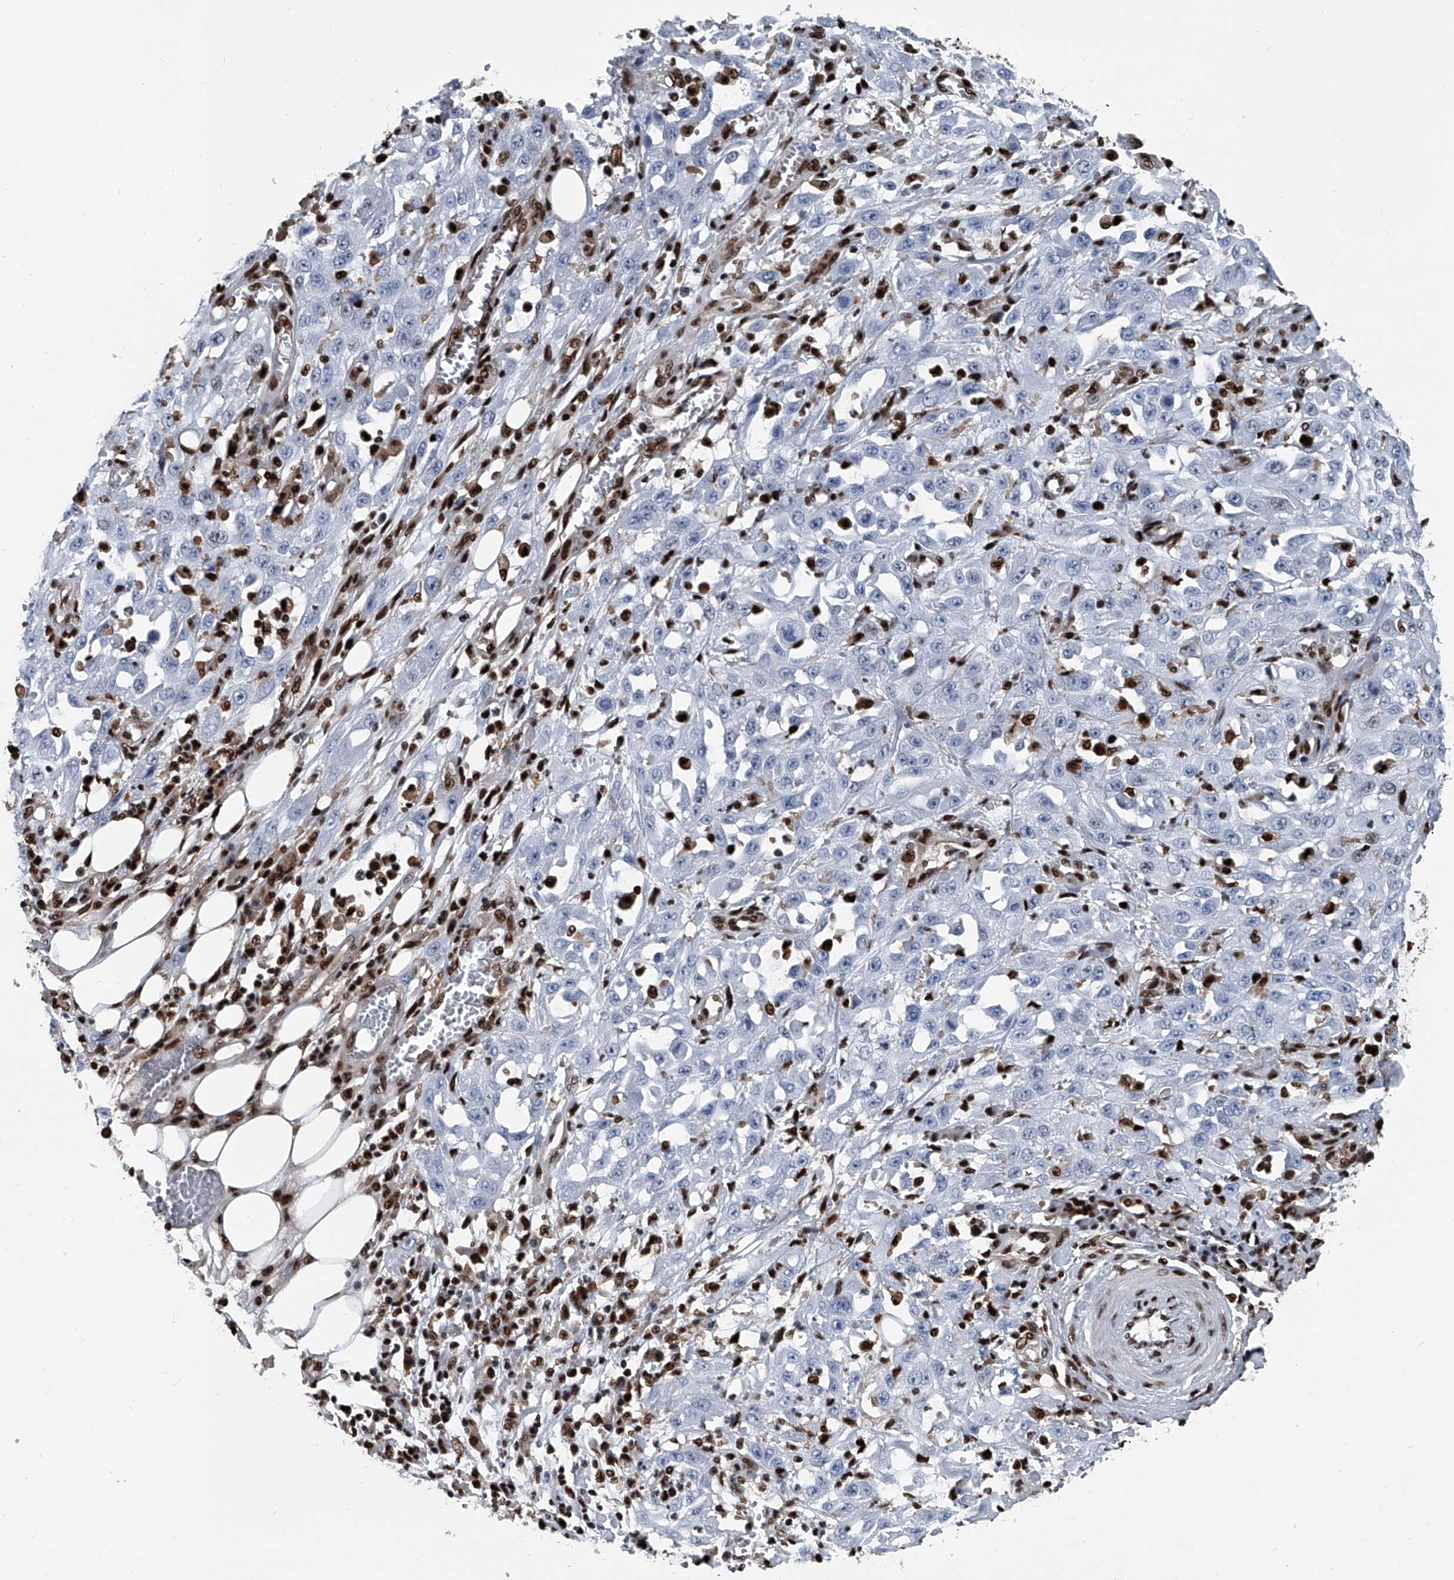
{"staining": {"intensity": "weak", "quantity": "<25%", "location": "nuclear"}, "tissue": "skin cancer", "cell_type": "Tumor cells", "image_type": "cancer", "snomed": [{"axis": "morphology", "description": "Squamous cell carcinoma, NOS"}, {"axis": "morphology", "description": "Squamous cell carcinoma, metastatic, NOS"}, {"axis": "topography", "description": "Skin"}, {"axis": "topography", "description": "Lymph node"}], "caption": "Immunohistochemical staining of human skin squamous cell carcinoma demonstrates no significant expression in tumor cells.", "gene": "FKBP5", "patient": {"sex": "male", "age": 75}}